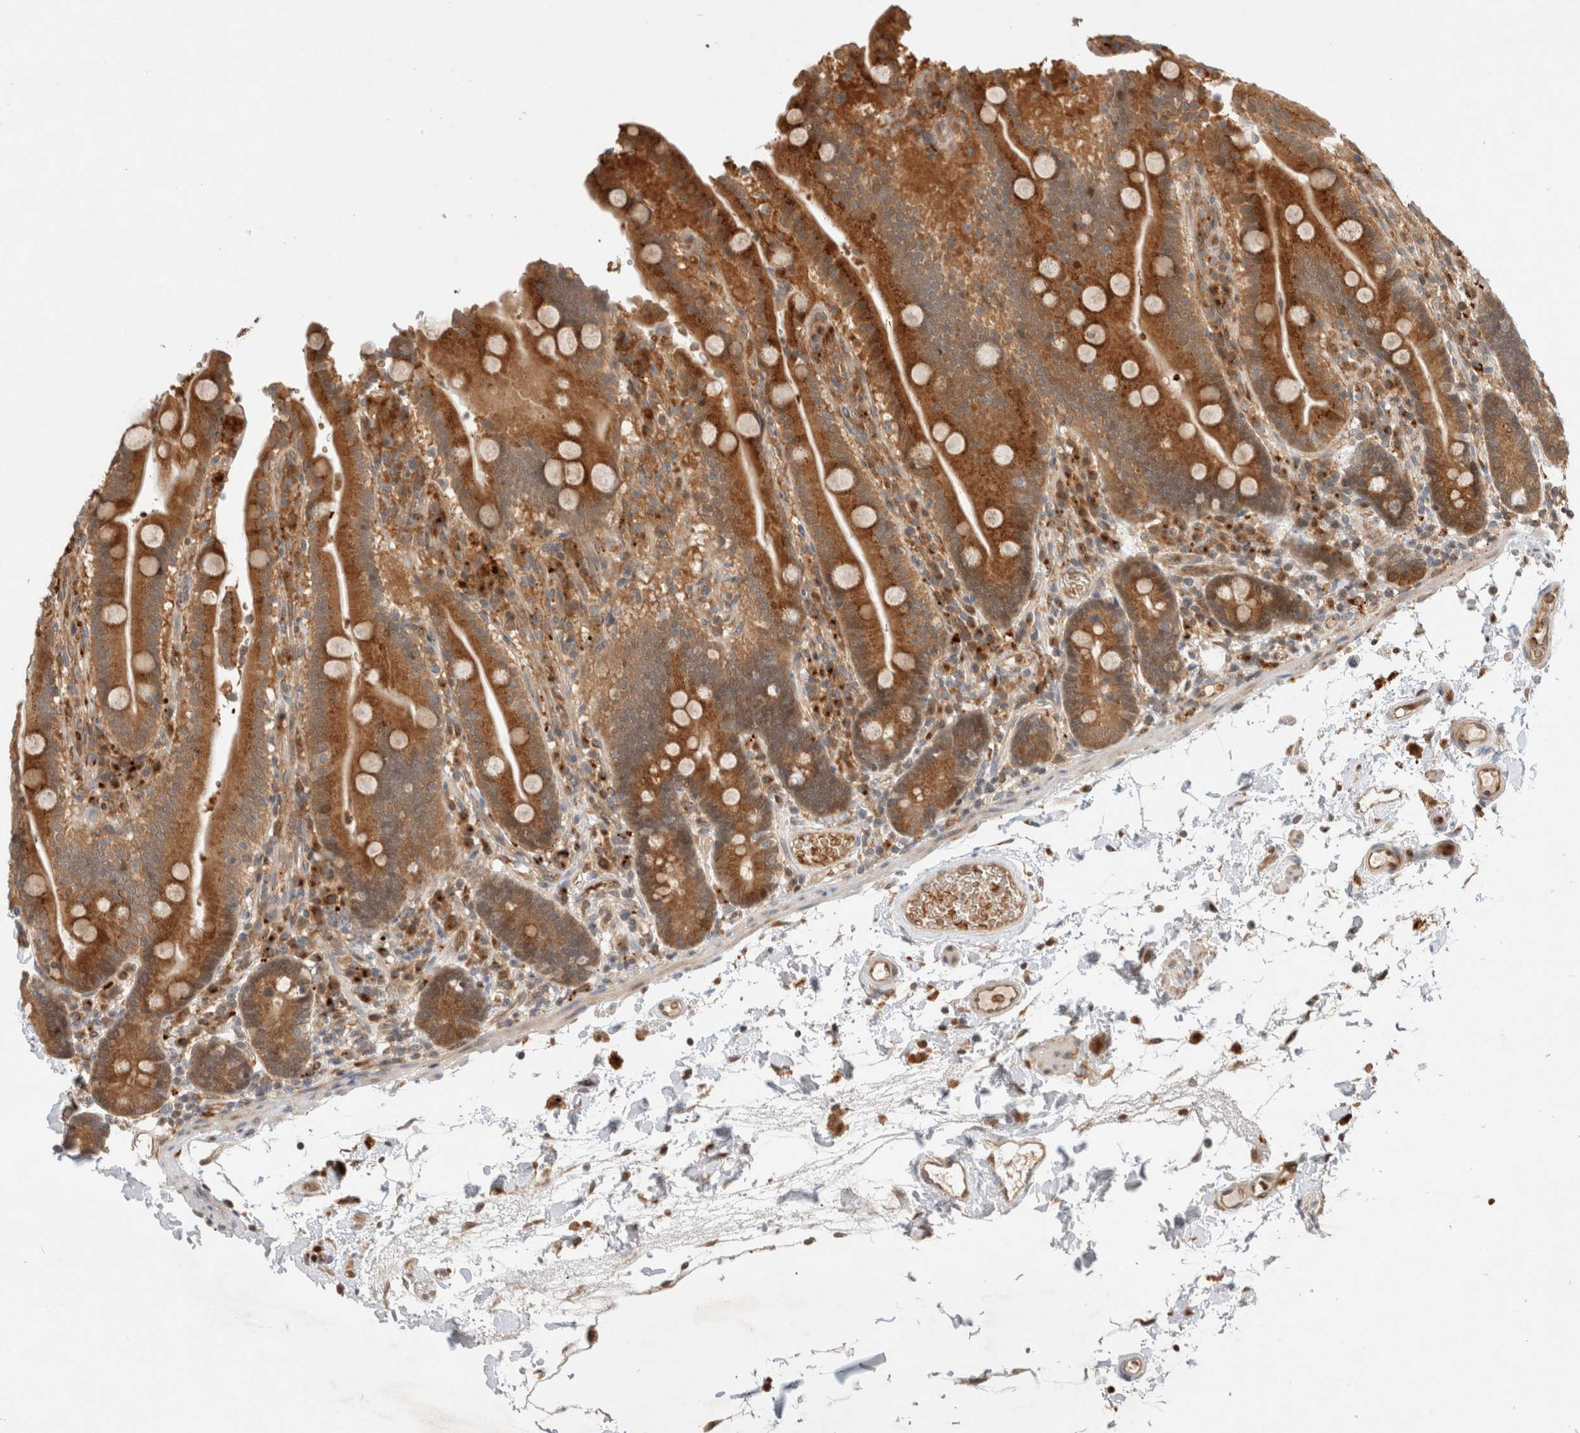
{"staining": {"intensity": "strong", "quantity": ">75%", "location": "cytoplasmic/membranous,nuclear"}, "tissue": "duodenum", "cell_type": "Glandular cells", "image_type": "normal", "snomed": [{"axis": "morphology", "description": "Normal tissue, NOS"}, {"axis": "topography", "description": "Small intestine, NOS"}], "caption": "Glandular cells demonstrate high levels of strong cytoplasmic/membranous,nuclear positivity in approximately >75% of cells in unremarkable duodenum.", "gene": "OTUD6B", "patient": {"sex": "female", "age": 71}}